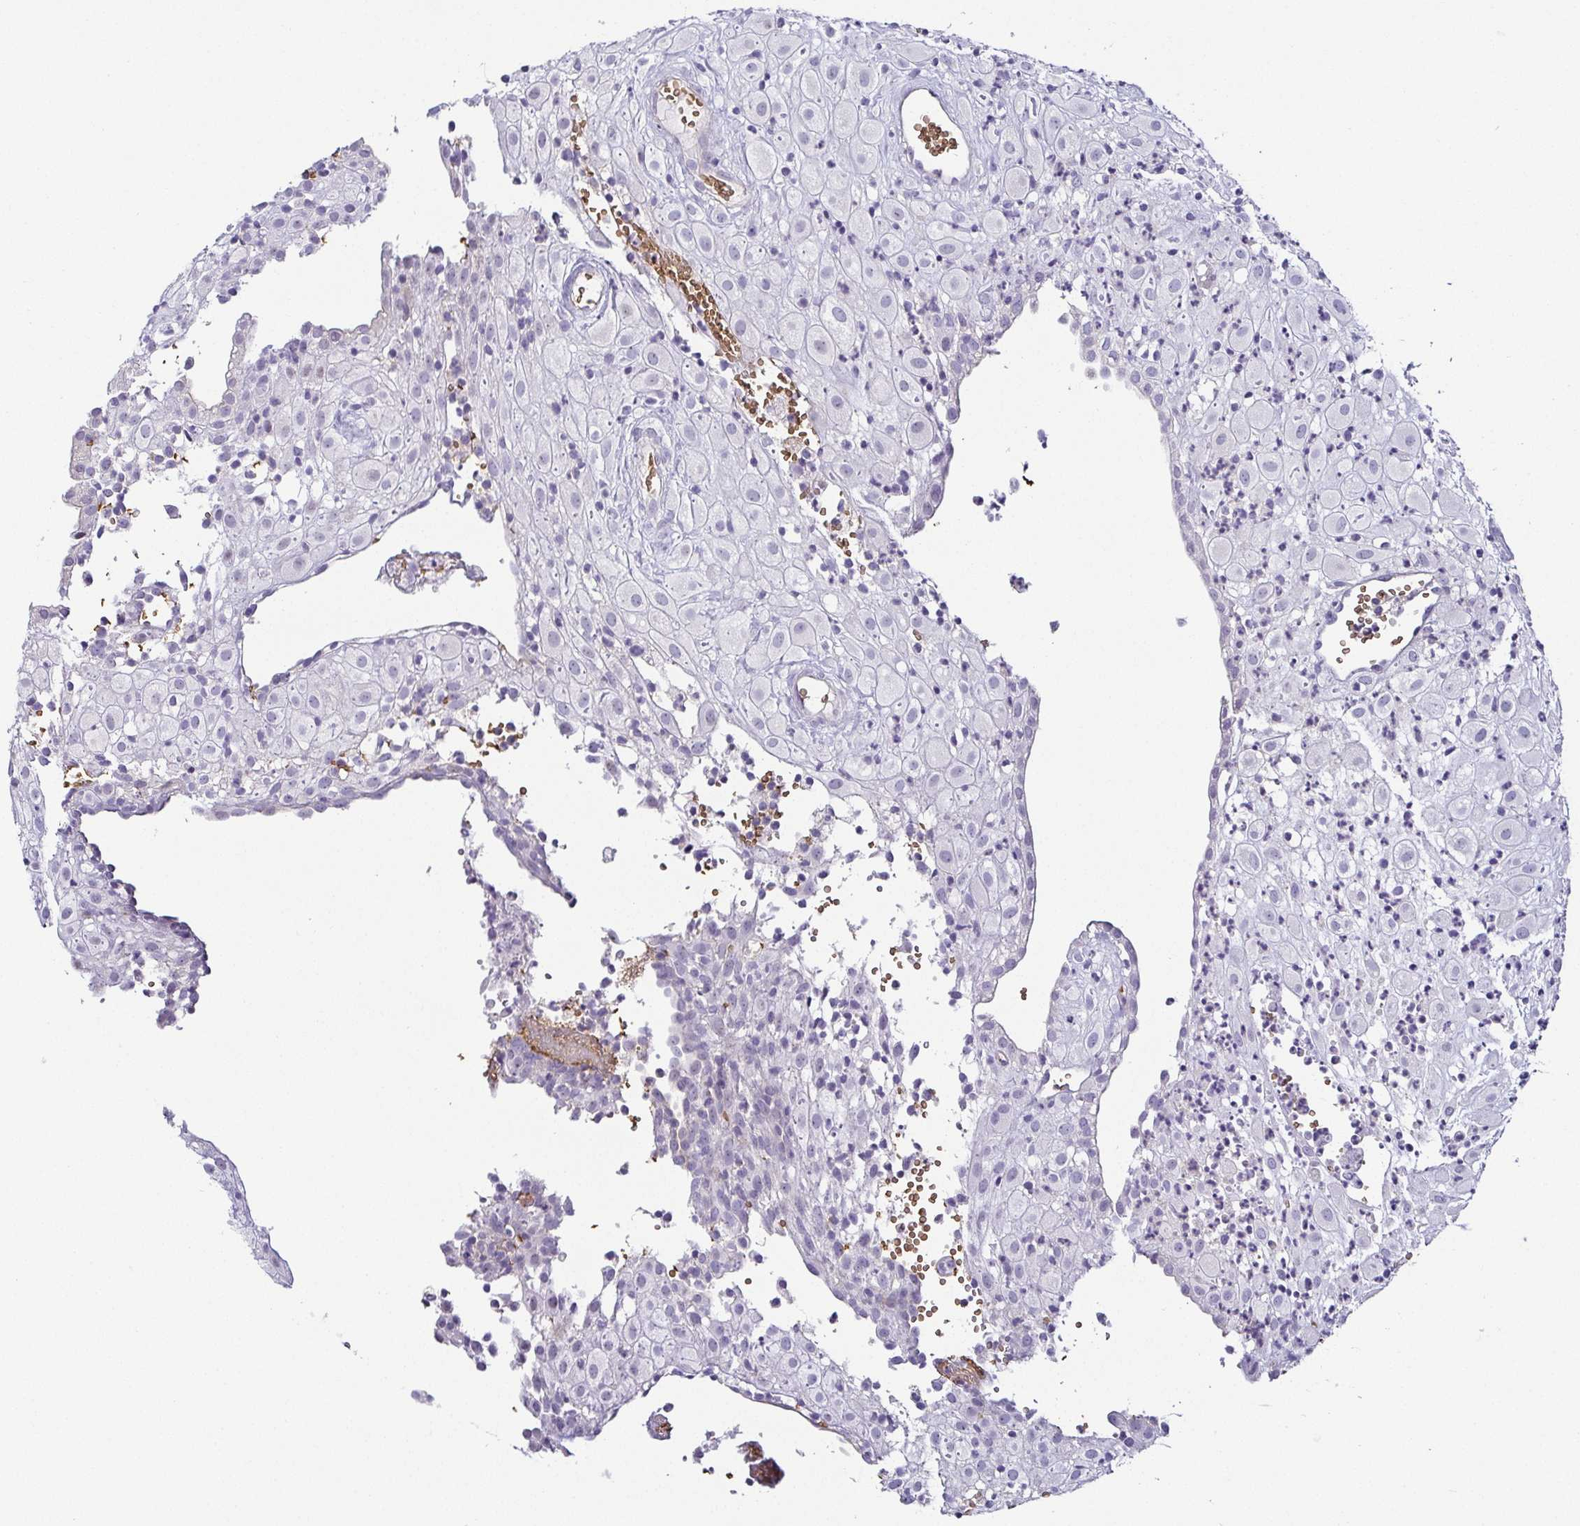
{"staining": {"intensity": "negative", "quantity": "none", "location": "none"}, "tissue": "placenta", "cell_type": "Decidual cells", "image_type": "normal", "snomed": [{"axis": "morphology", "description": "Normal tissue, NOS"}, {"axis": "topography", "description": "Placenta"}], "caption": "Decidual cells are negative for brown protein staining in unremarkable placenta. The staining was performed using DAB to visualize the protein expression in brown, while the nuclei were stained in blue with hematoxylin (Magnification: 20x).", "gene": "FAM162B", "patient": {"sex": "female", "age": 24}}